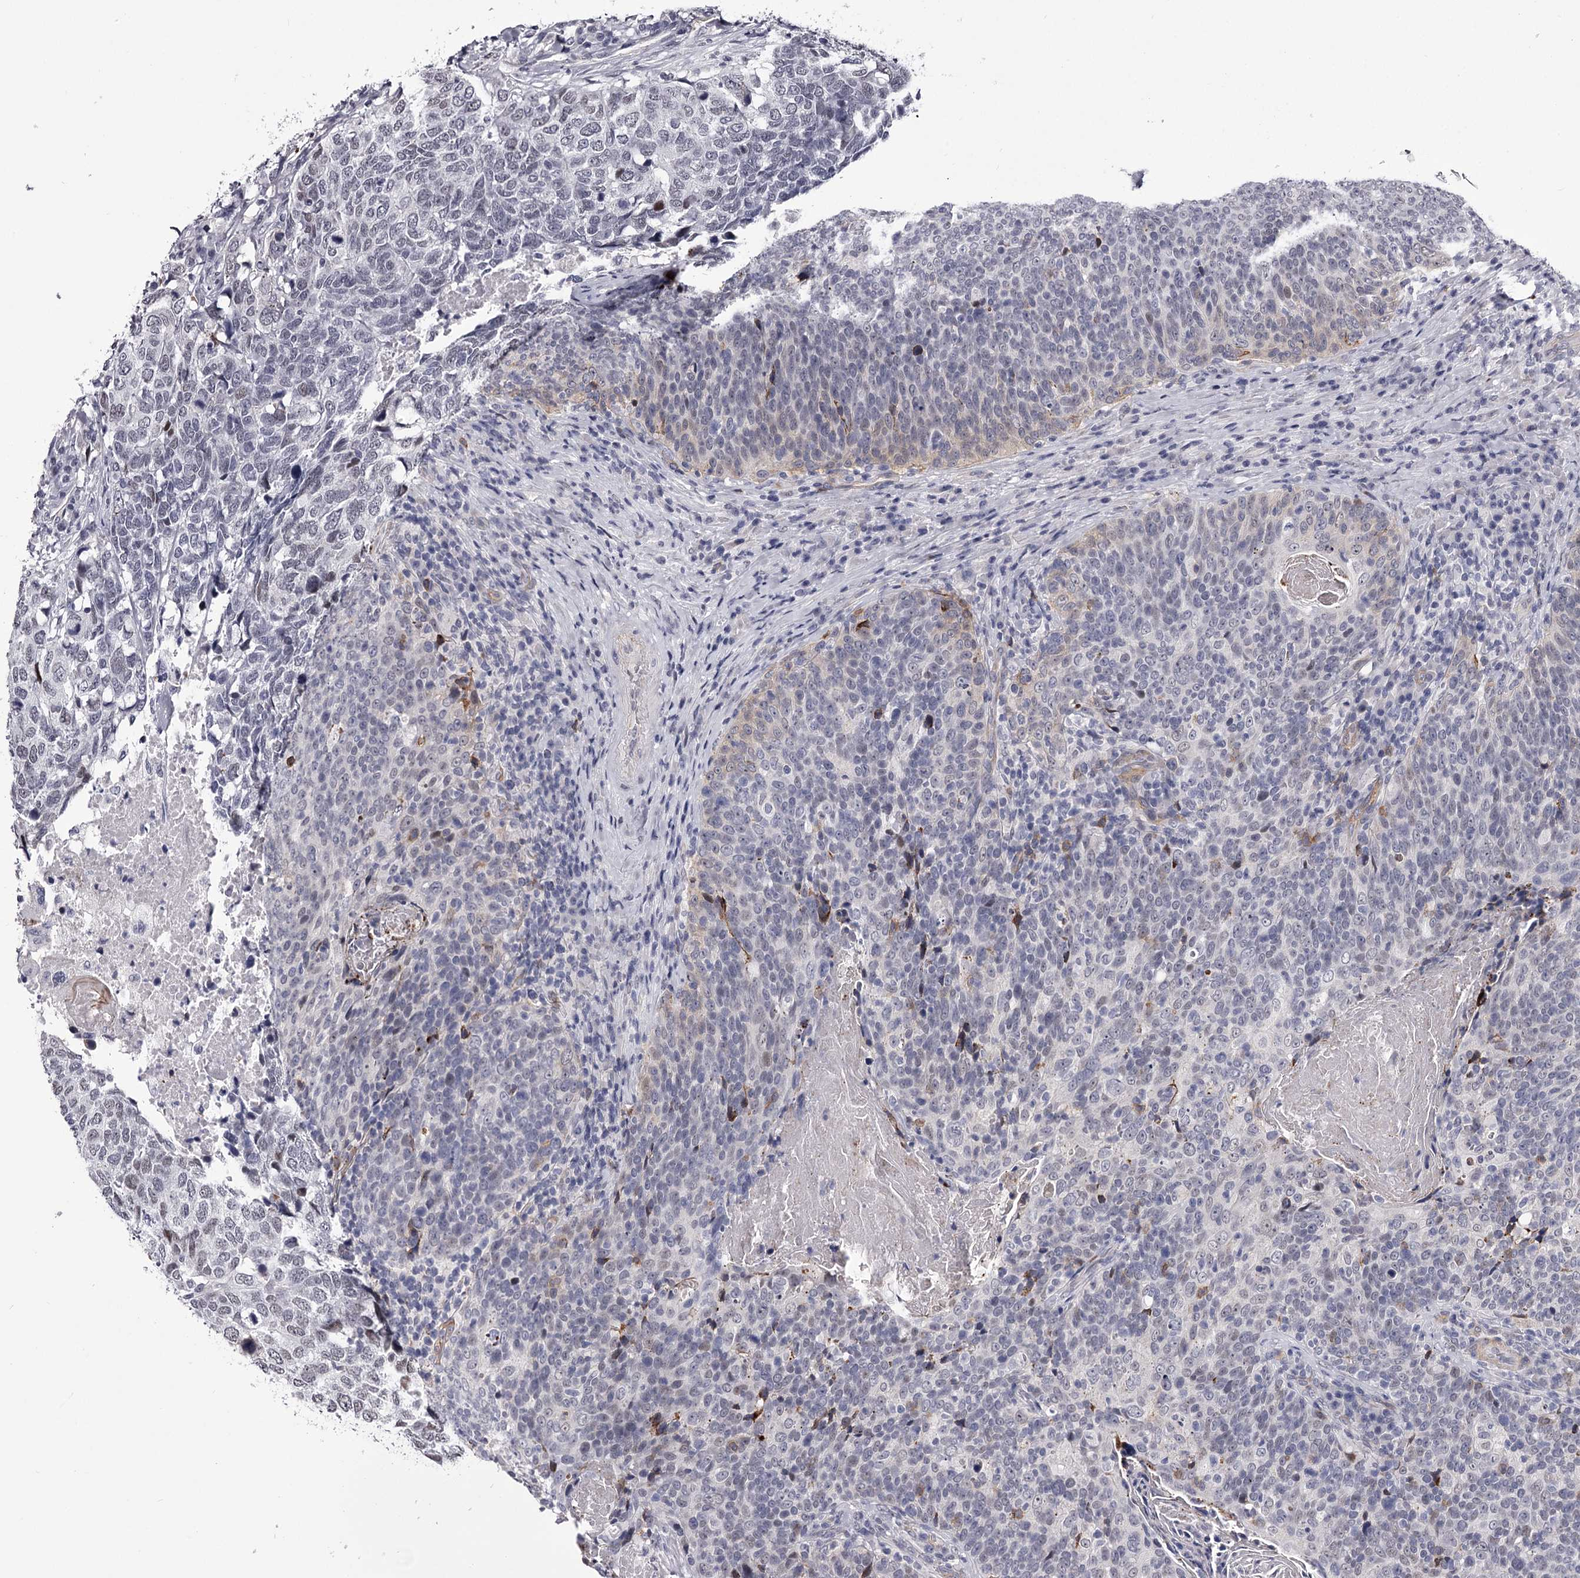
{"staining": {"intensity": "negative", "quantity": "none", "location": "none"}, "tissue": "head and neck cancer", "cell_type": "Tumor cells", "image_type": "cancer", "snomed": [{"axis": "morphology", "description": "Squamous cell carcinoma, NOS"}, {"axis": "morphology", "description": "Squamous cell carcinoma, metastatic, NOS"}, {"axis": "topography", "description": "Lymph node"}, {"axis": "topography", "description": "Head-Neck"}], "caption": "Tumor cells are negative for protein expression in human head and neck cancer. Brightfield microscopy of immunohistochemistry (IHC) stained with DAB (brown) and hematoxylin (blue), captured at high magnification.", "gene": "OVOL2", "patient": {"sex": "male", "age": 62}}